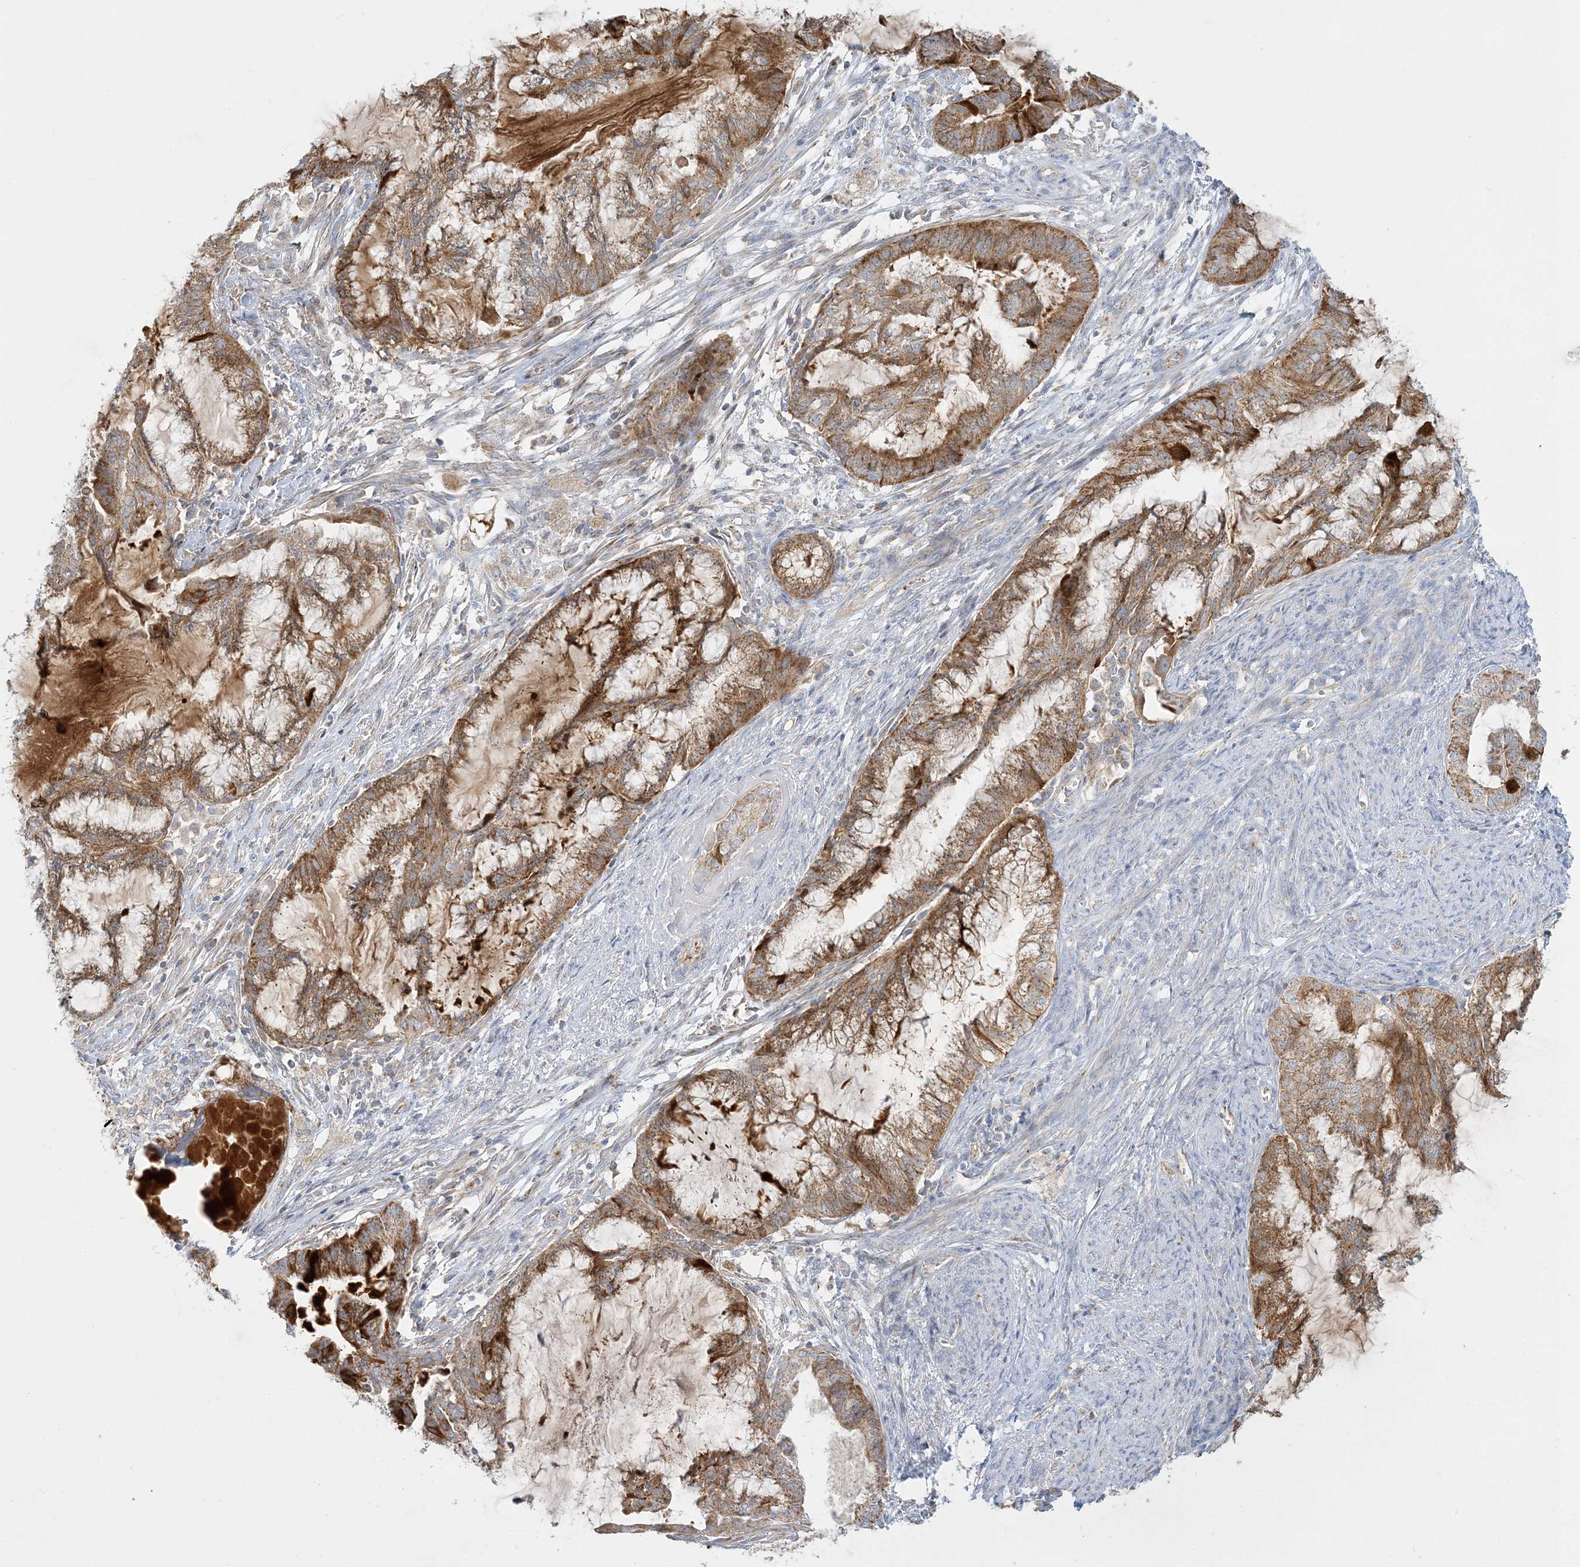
{"staining": {"intensity": "moderate", "quantity": ">75%", "location": "cytoplasmic/membranous"}, "tissue": "endometrial cancer", "cell_type": "Tumor cells", "image_type": "cancer", "snomed": [{"axis": "morphology", "description": "Adenocarcinoma, NOS"}, {"axis": "topography", "description": "Endometrium"}], "caption": "Immunohistochemistry micrograph of neoplastic tissue: endometrial cancer stained using immunohistochemistry (IHC) reveals medium levels of moderate protein expression localized specifically in the cytoplasmic/membranous of tumor cells, appearing as a cytoplasmic/membranous brown color.", "gene": "TBC1D14", "patient": {"sex": "female", "age": 86}}